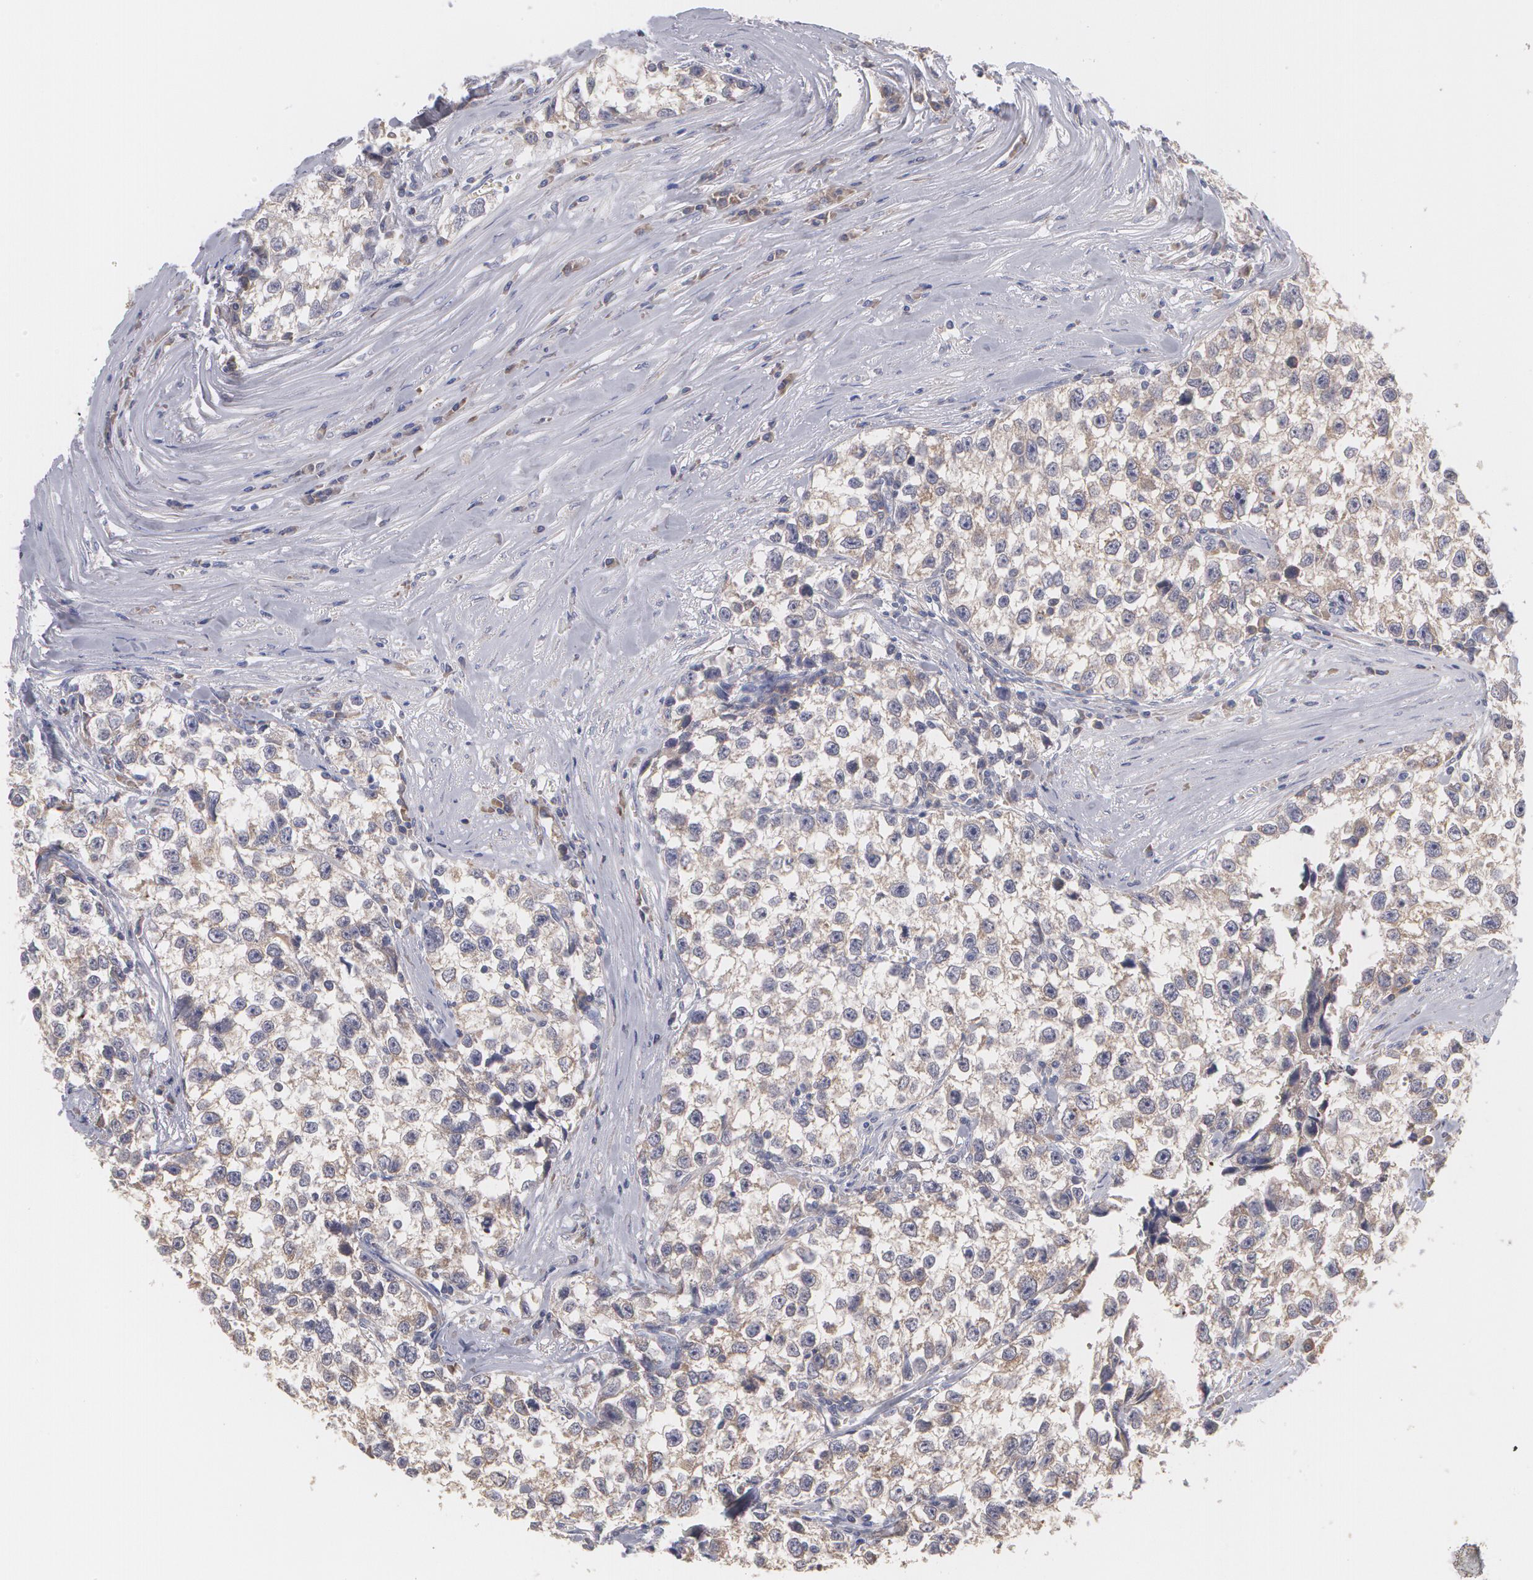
{"staining": {"intensity": "weak", "quantity": "25%-75%", "location": "cytoplasmic/membranous"}, "tissue": "testis cancer", "cell_type": "Tumor cells", "image_type": "cancer", "snomed": [{"axis": "morphology", "description": "Seminoma, NOS"}, {"axis": "morphology", "description": "Carcinoma, Embryonal, NOS"}, {"axis": "topography", "description": "Testis"}], "caption": "Immunohistochemistry (IHC) (DAB (3,3'-diaminobenzidine)) staining of human testis cancer exhibits weak cytoplasmic/membranous protein staining in approximately 25%-75% of tumor cells.", "gene": "MTHFD1", "patient": {"sex": "male", "age": 30}}